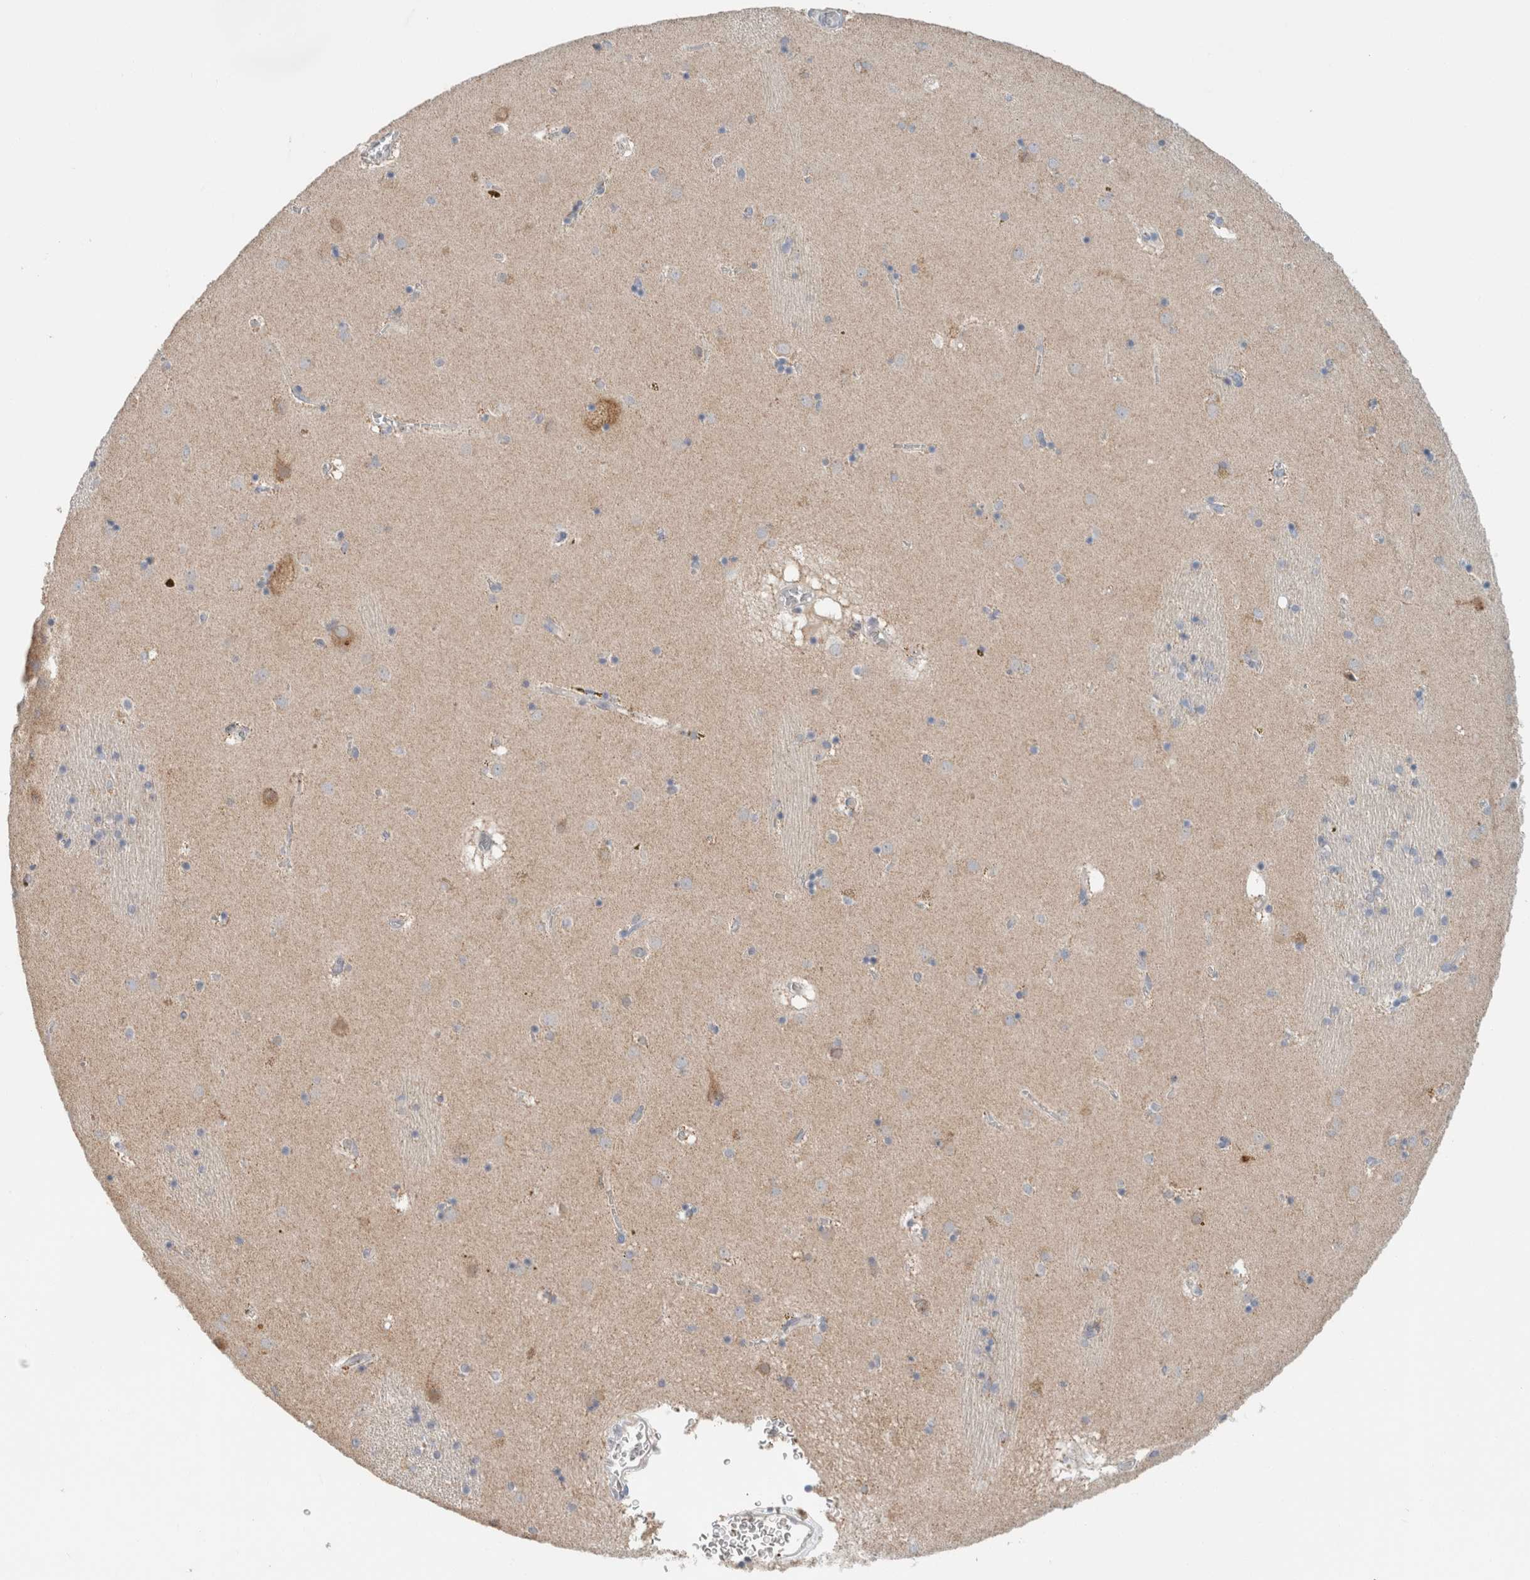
{"staining": {"intensity": "moderate", "quantity": "<25%", "location": "cytoplasmic/membranous"}, "tissue": "caudate", "cell_type": "Glial cells", "image_type": "normal", "snomed": [{"axis": "morphology", "description": "Normal tissue, NOS"}, {"axis": "topography", "description": "Lateral ventricle wall"}], "caption": "An image showing moderate cytoplasmic/membranous expression in about <25% of glial cells in benign caudate, as visualized by brown immunohistochemical staining.", "gene": "CRAT", "patient": {"sex": "male", "age": 70}}